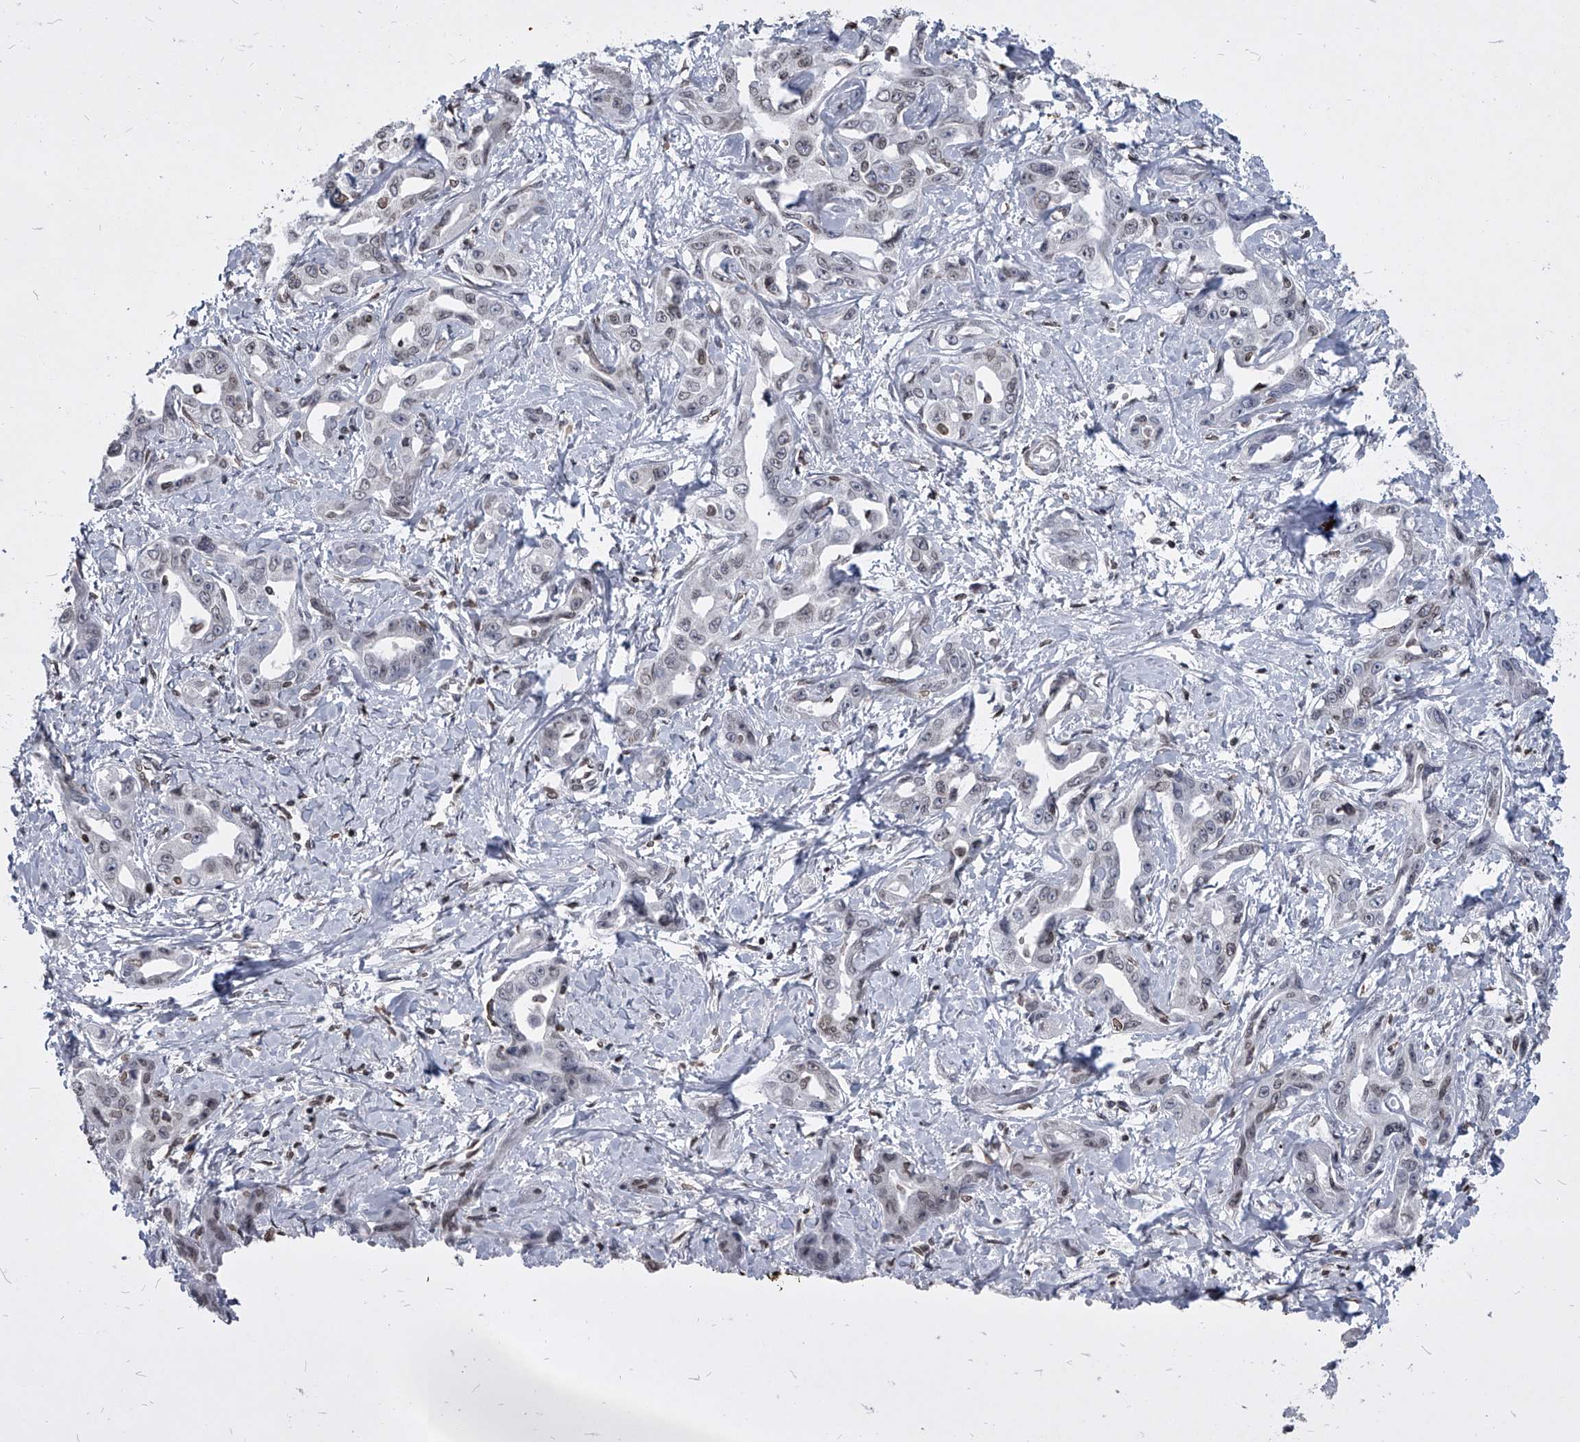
{"staining": {"intensity": "weak", "quantity": "<25%", "location": "nuclear"}, "tissue": "liver cancer", "cell_type": "Tumor cells", "image_type": "cancer", "snomed": [{"axis": "morphology", "description": "Cholangiocarcinoma"}, {"axis": "topography", "description": "Liver"}], "caption": "Tumor cells show no significant positivity in cholangiocarcinoma (liver).", "gene": "PPIL4", "patient": {"sex": "male", "age": 59}}